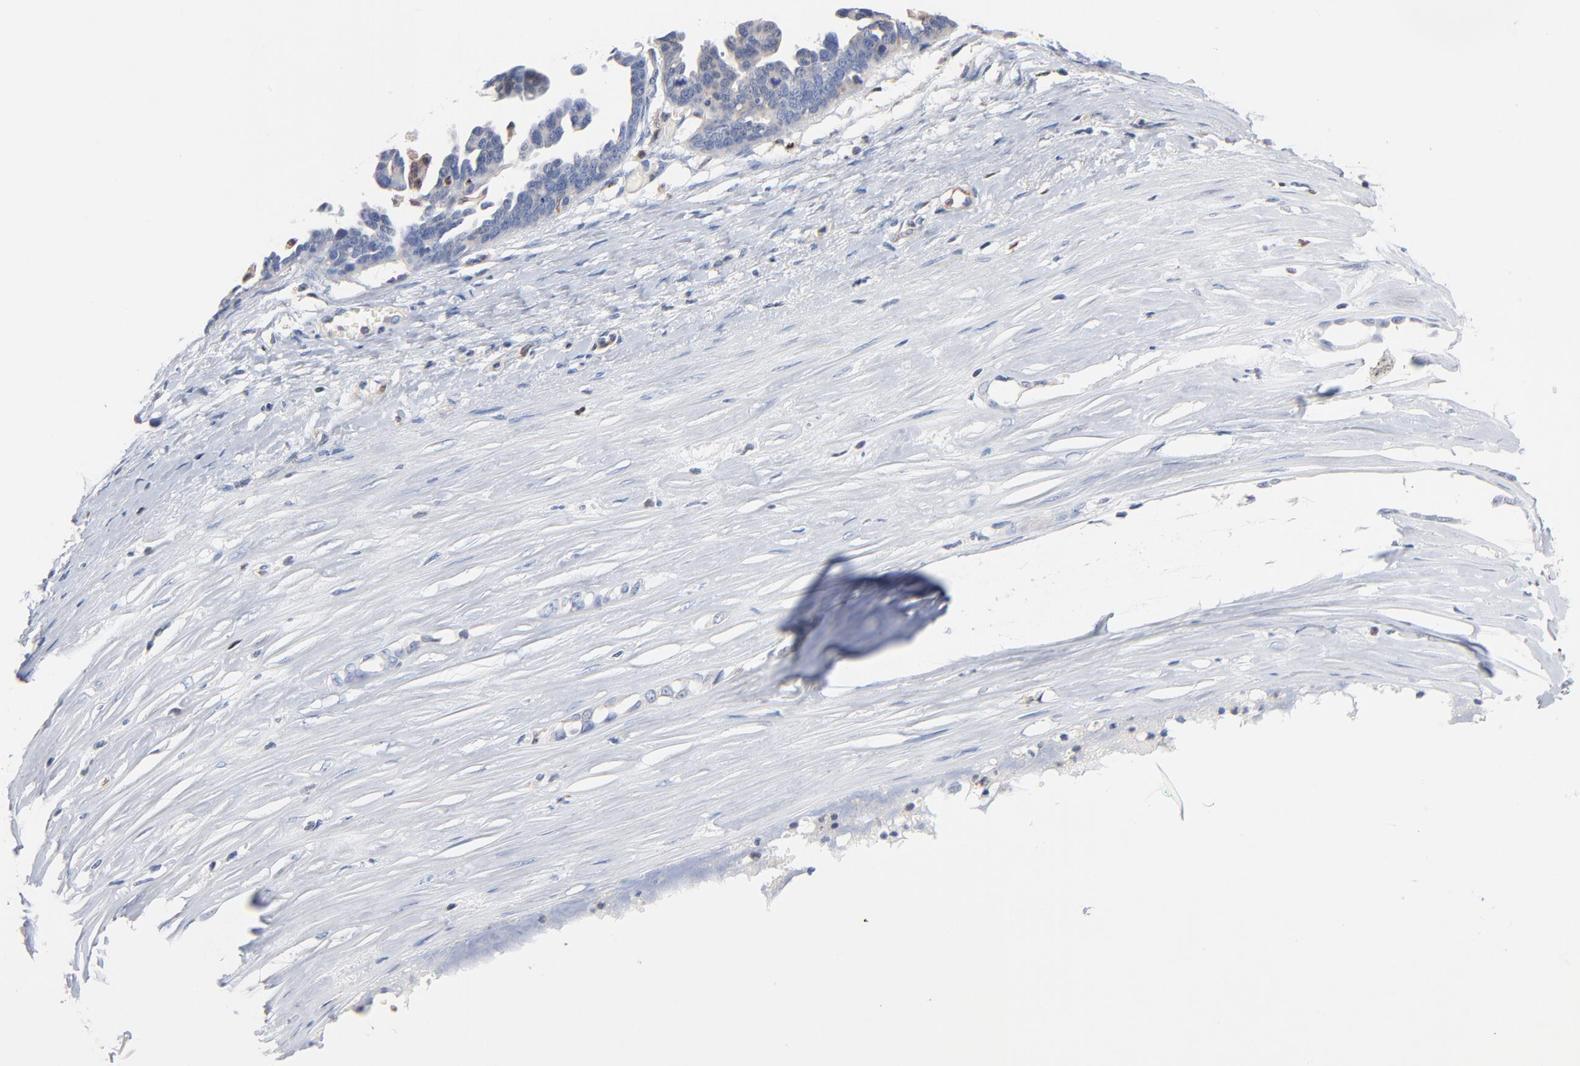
{"staining": {"intensity": "negative", "quantity": "none", "location": "none"}, "tissue": "ovarian cancer", "cell_type": "Tumor cells", "image_type": "cancer", "snomed": [{"axis": "morphology", "description": "Cystadenocarcinoma, serous, NOS"}, {"axis": "topography", "description": "Ovary"}], "caption": "The immunohistochemistry micrograph has no significant staining in tumor cells of ovarian cancer (serous cystadenocarcinoma) tissue.", "gene": "ARHGEF6", "patient": {"sex": "female", "age": 54}}